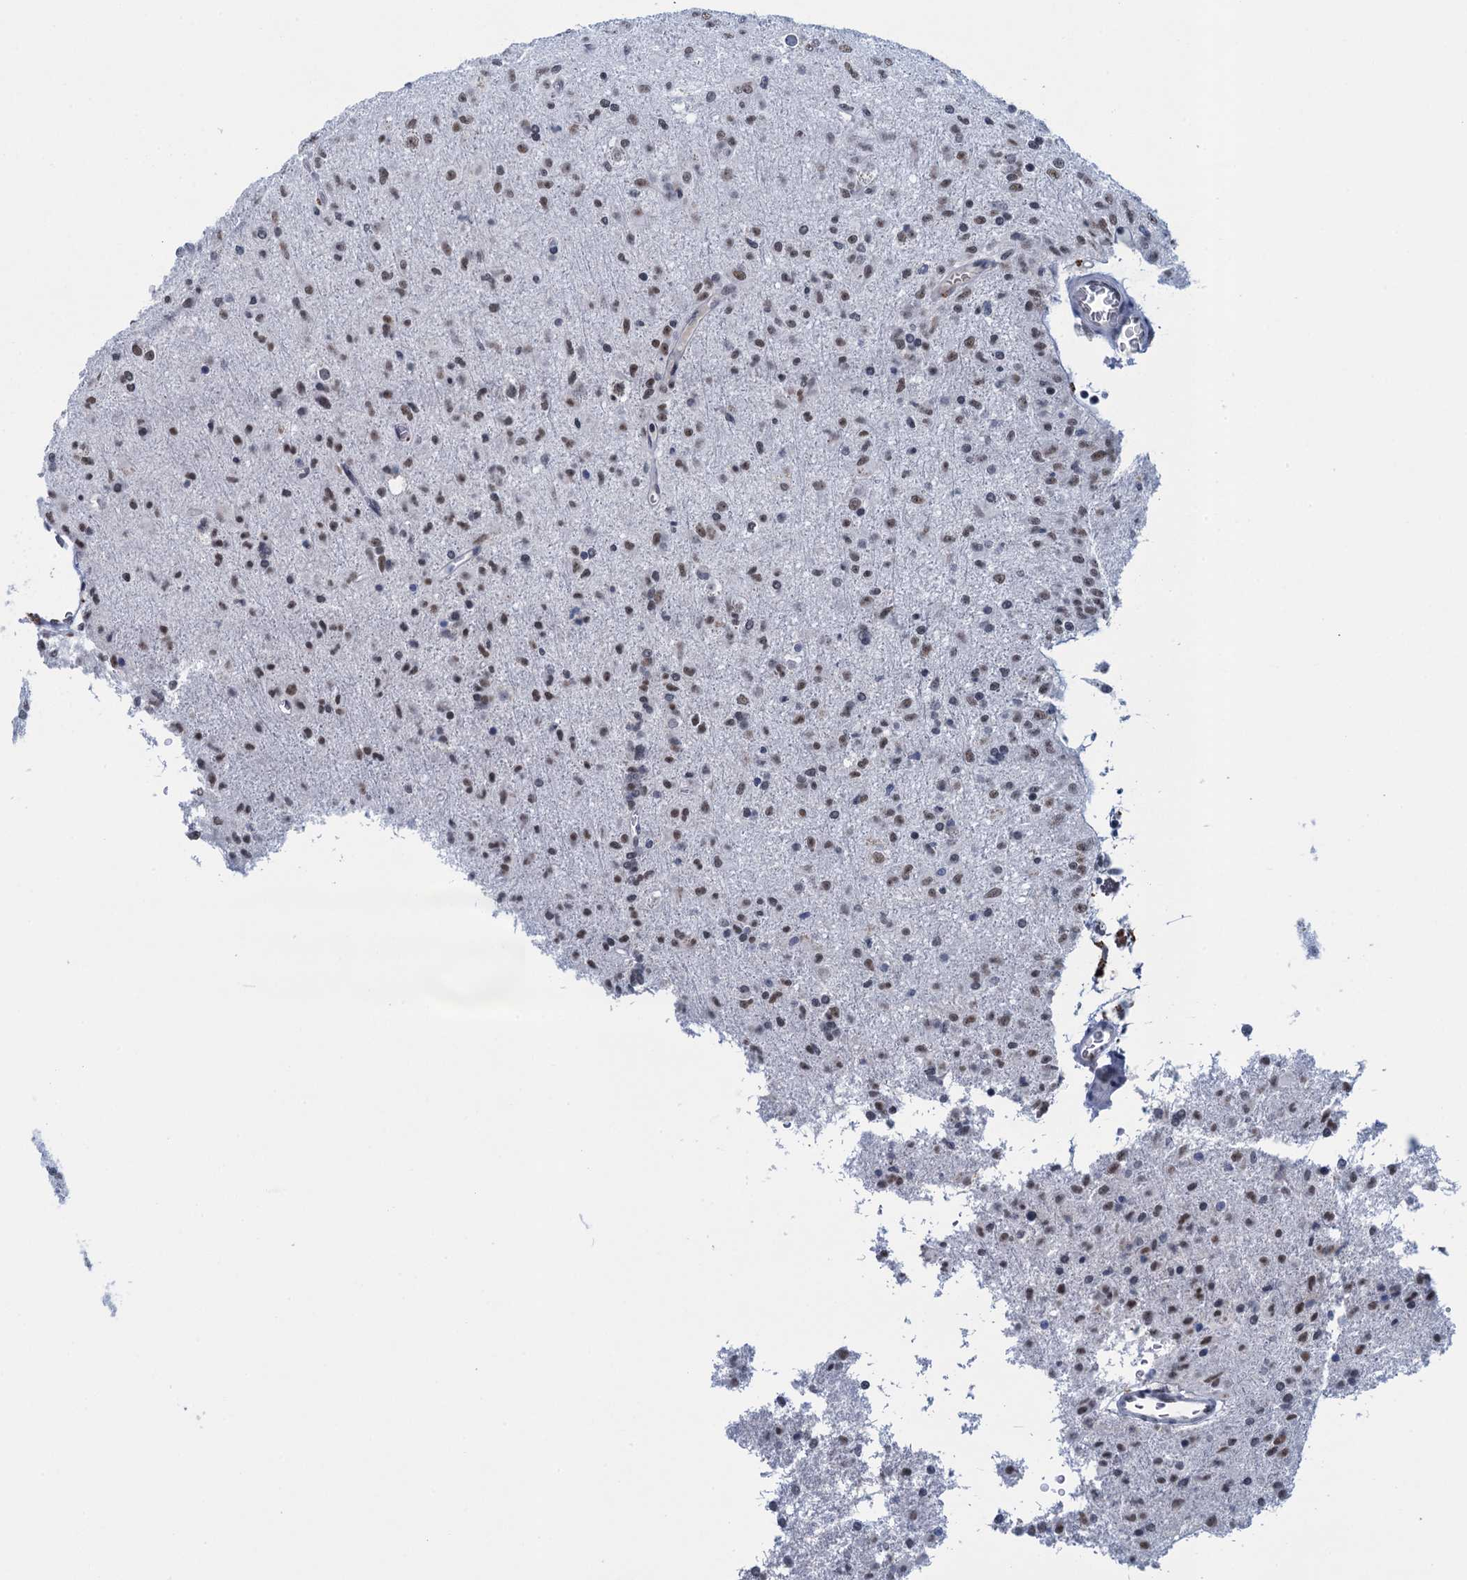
{"staining": {"intensity": "weak", "quantity": "25%-75%", "location": "nuclear"}, "tissue": "glioma", "cell_type": "Tumor cells", "image_type": "cancer", "snomed": [{"axis": "morphology", "description": "Glioma, malignant, Low grade"}, {"axis": "topography", "description": "Brain"}], "caption": "Protein expression analysis of low-grade glioma (malignant) demonstrates weak nuclear expression in approximately 25%-75% of tumor cells.", "gene": "EPS8L1", "patient": {"sex": "male", "age": 65}}